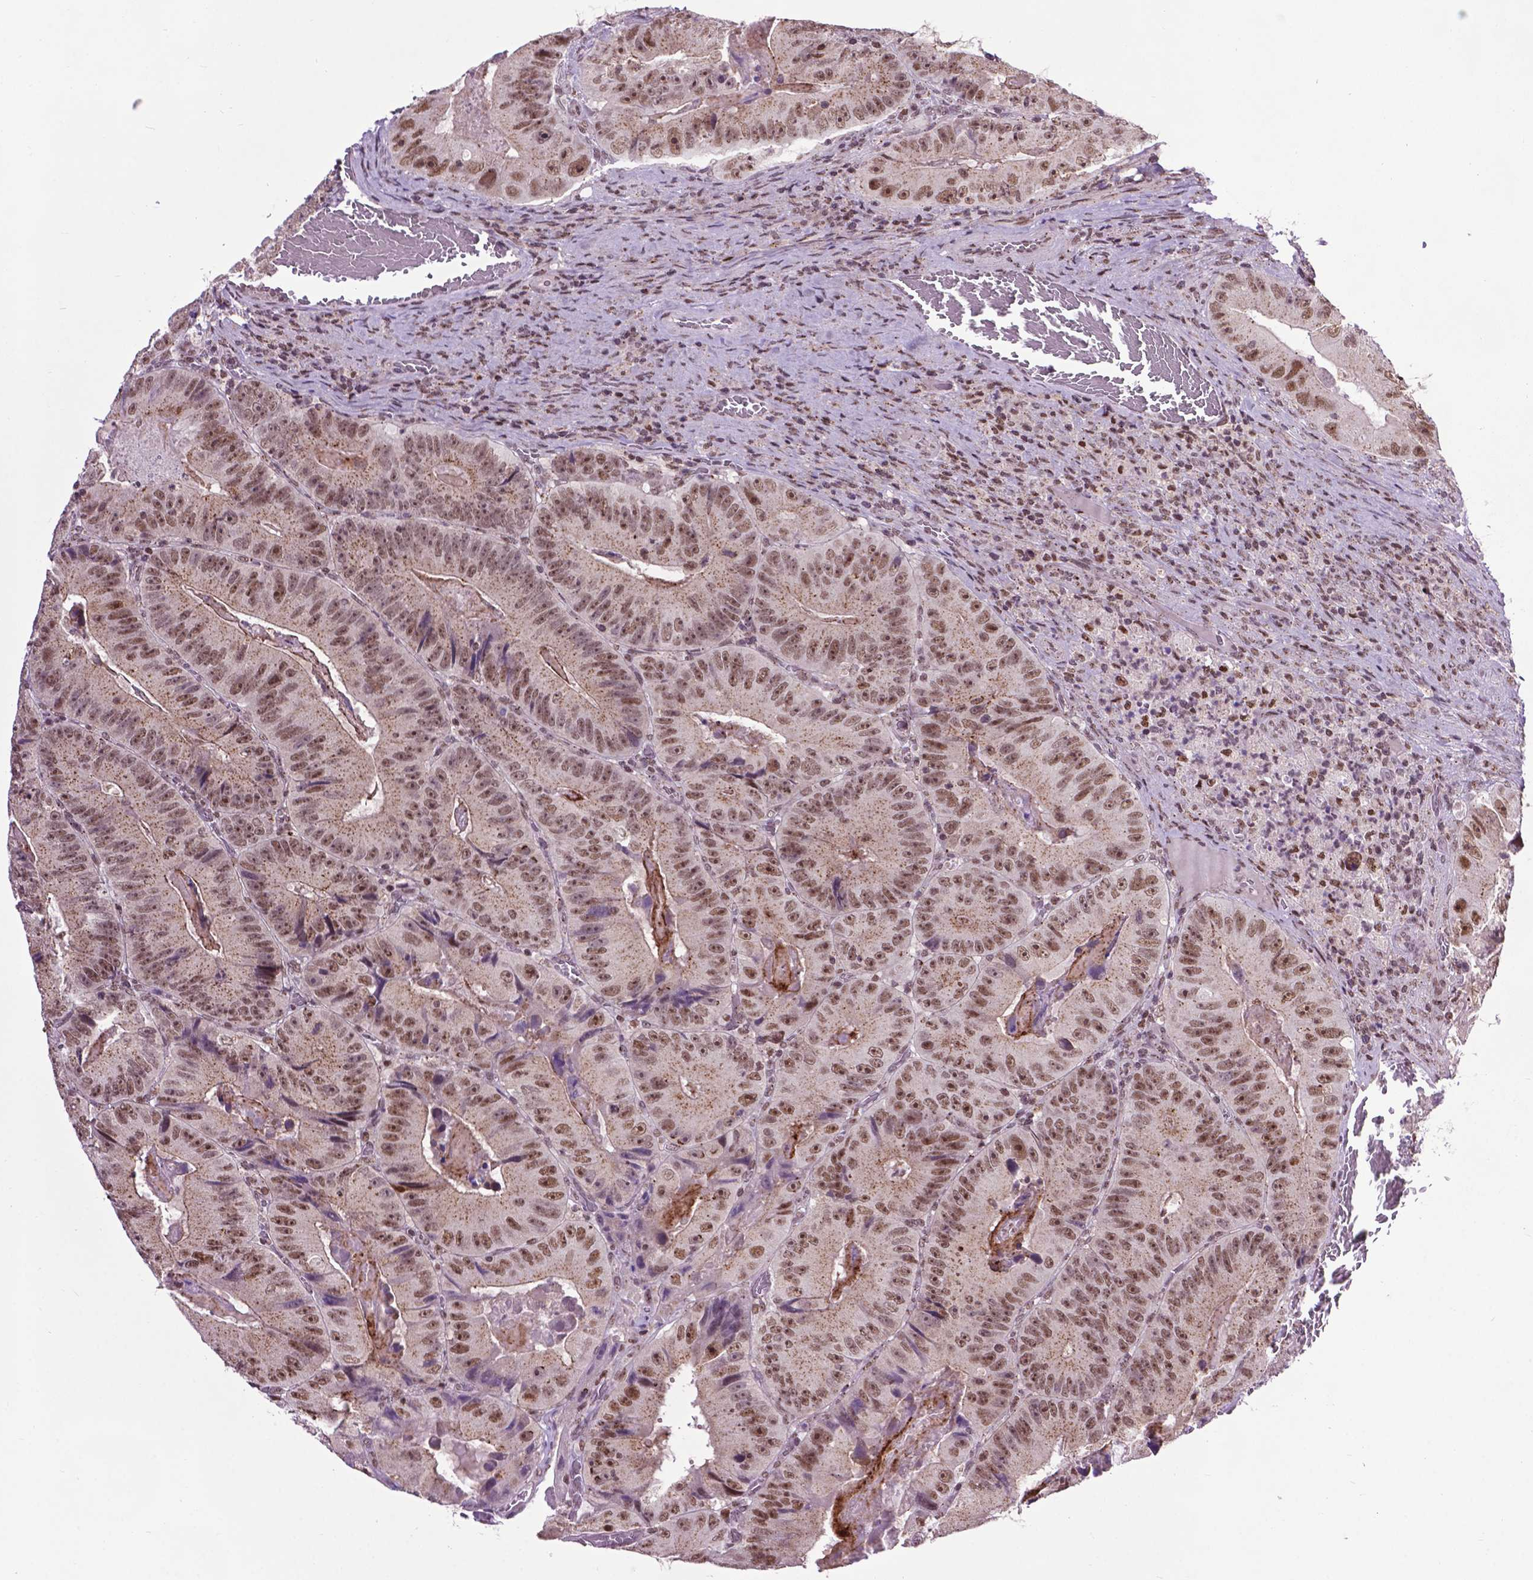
{"staining": {"intensity": "moderate", "quantity": ">75%", "location": "cytoplasmic/membranous,nuclear"}, "tissue": "colorectal cancer", "cell_type": "Tumor cells", "image_type": "cancer", "snomed": [{"axis": "morphology", "description": "Adenocarcinoma, NOS"}, {"axis": "topography", "description": "Colon"}], "caption": "Approximately >75% of tumor cells in human colorectal cancer (adenocarcinoma) show moderate cytoplasmic/membranous and nuclear protein staining as visualized by brown immunohistochemical staining.", "gene": "EAF1", "patient": {"sex": "female", "age": 86}}